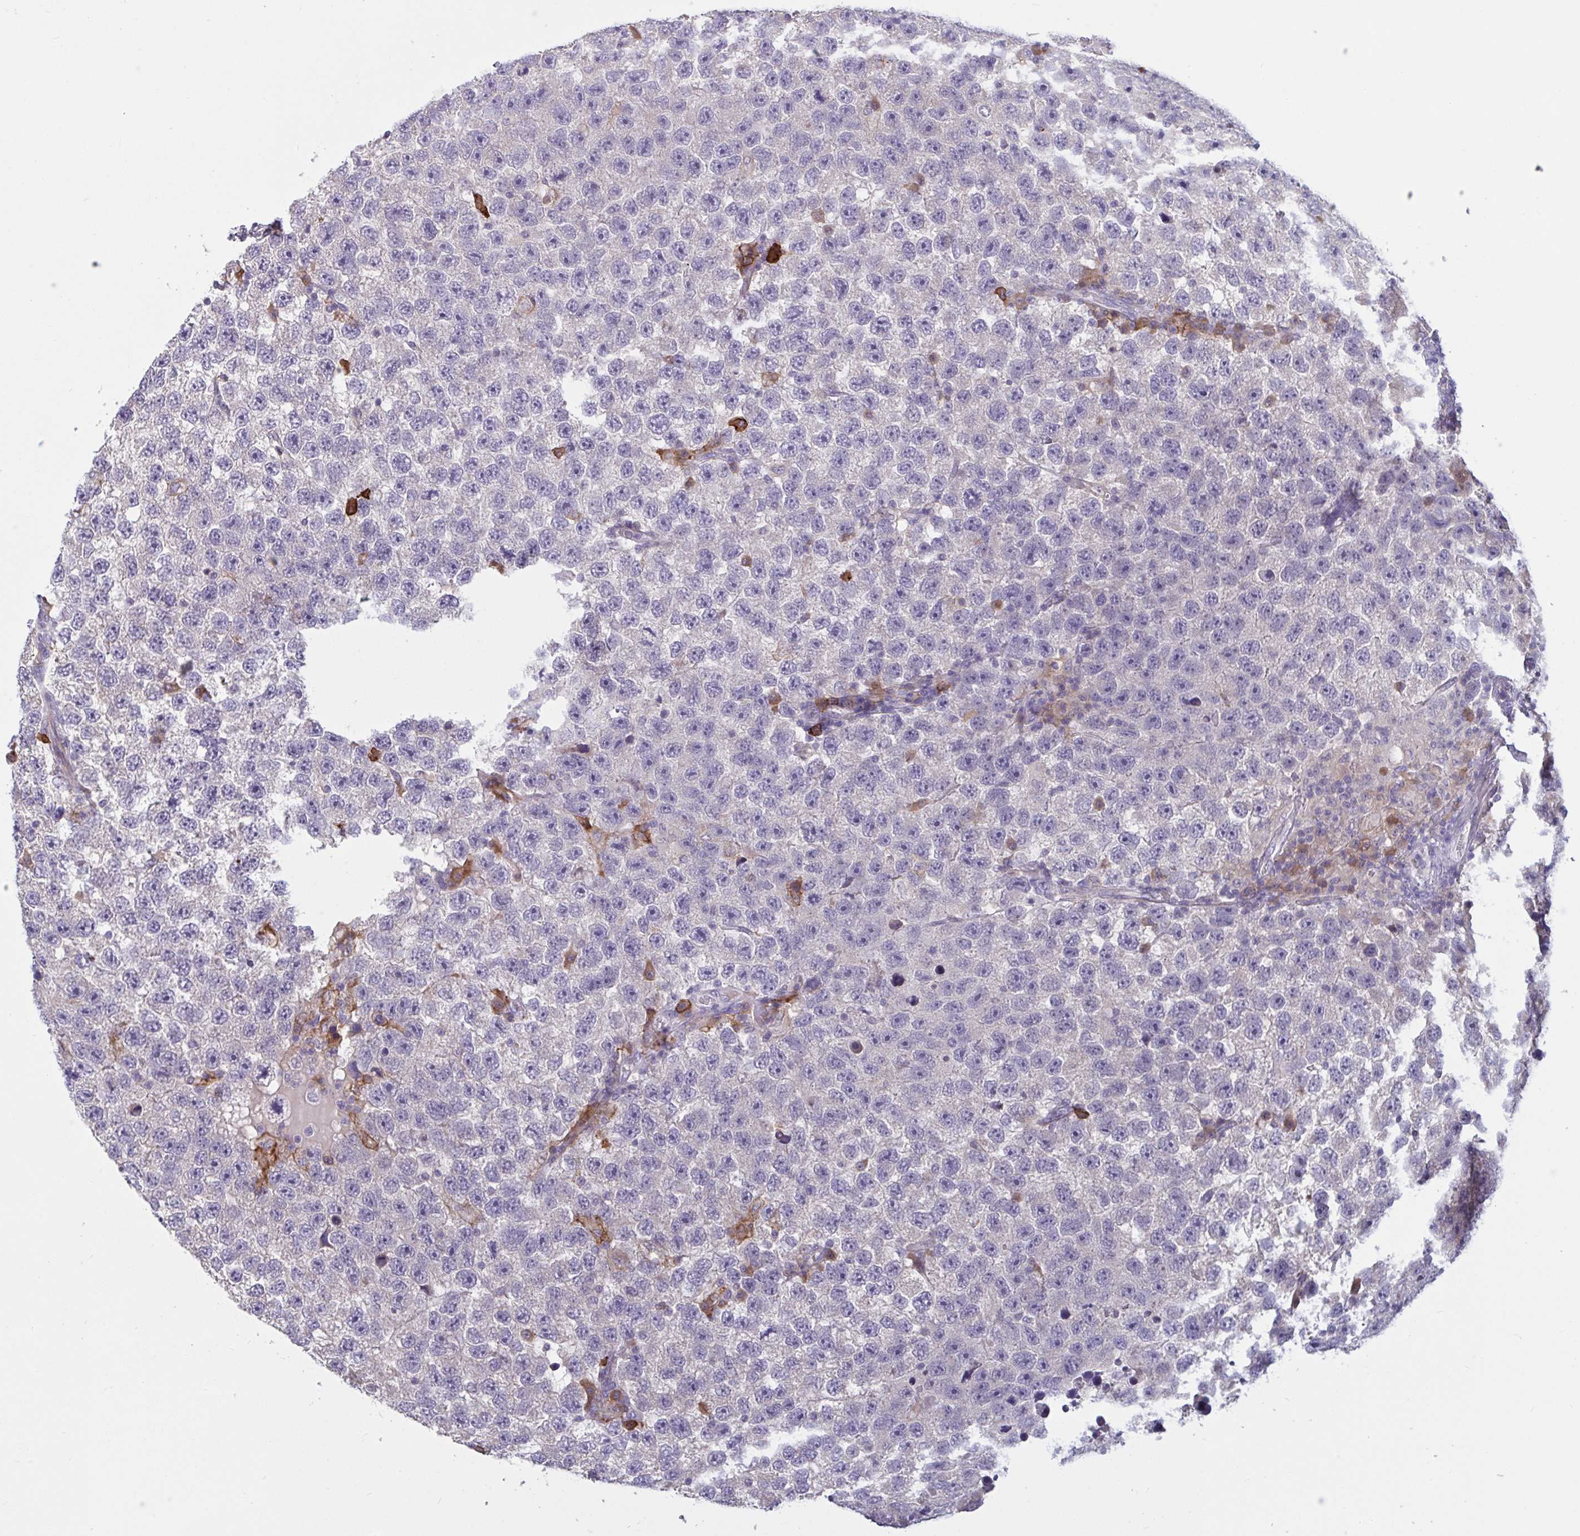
{"staining": {"intensity": "negative", "quantity": "none", "location": "none"}, "tissue": "testis cancer", "cell_type": "Tumor cells", "image_type": "cancer", "snomed": [{"axis": "morphology", "description": "Seminoma, NOS"}, {"axis": "topography", "description": "Testis"}], "caption": "Tumor cells show no significant protein staining in seminoma (testis).", "gene": "CD1E", "patient": {"sex": "male", "age": 26}}